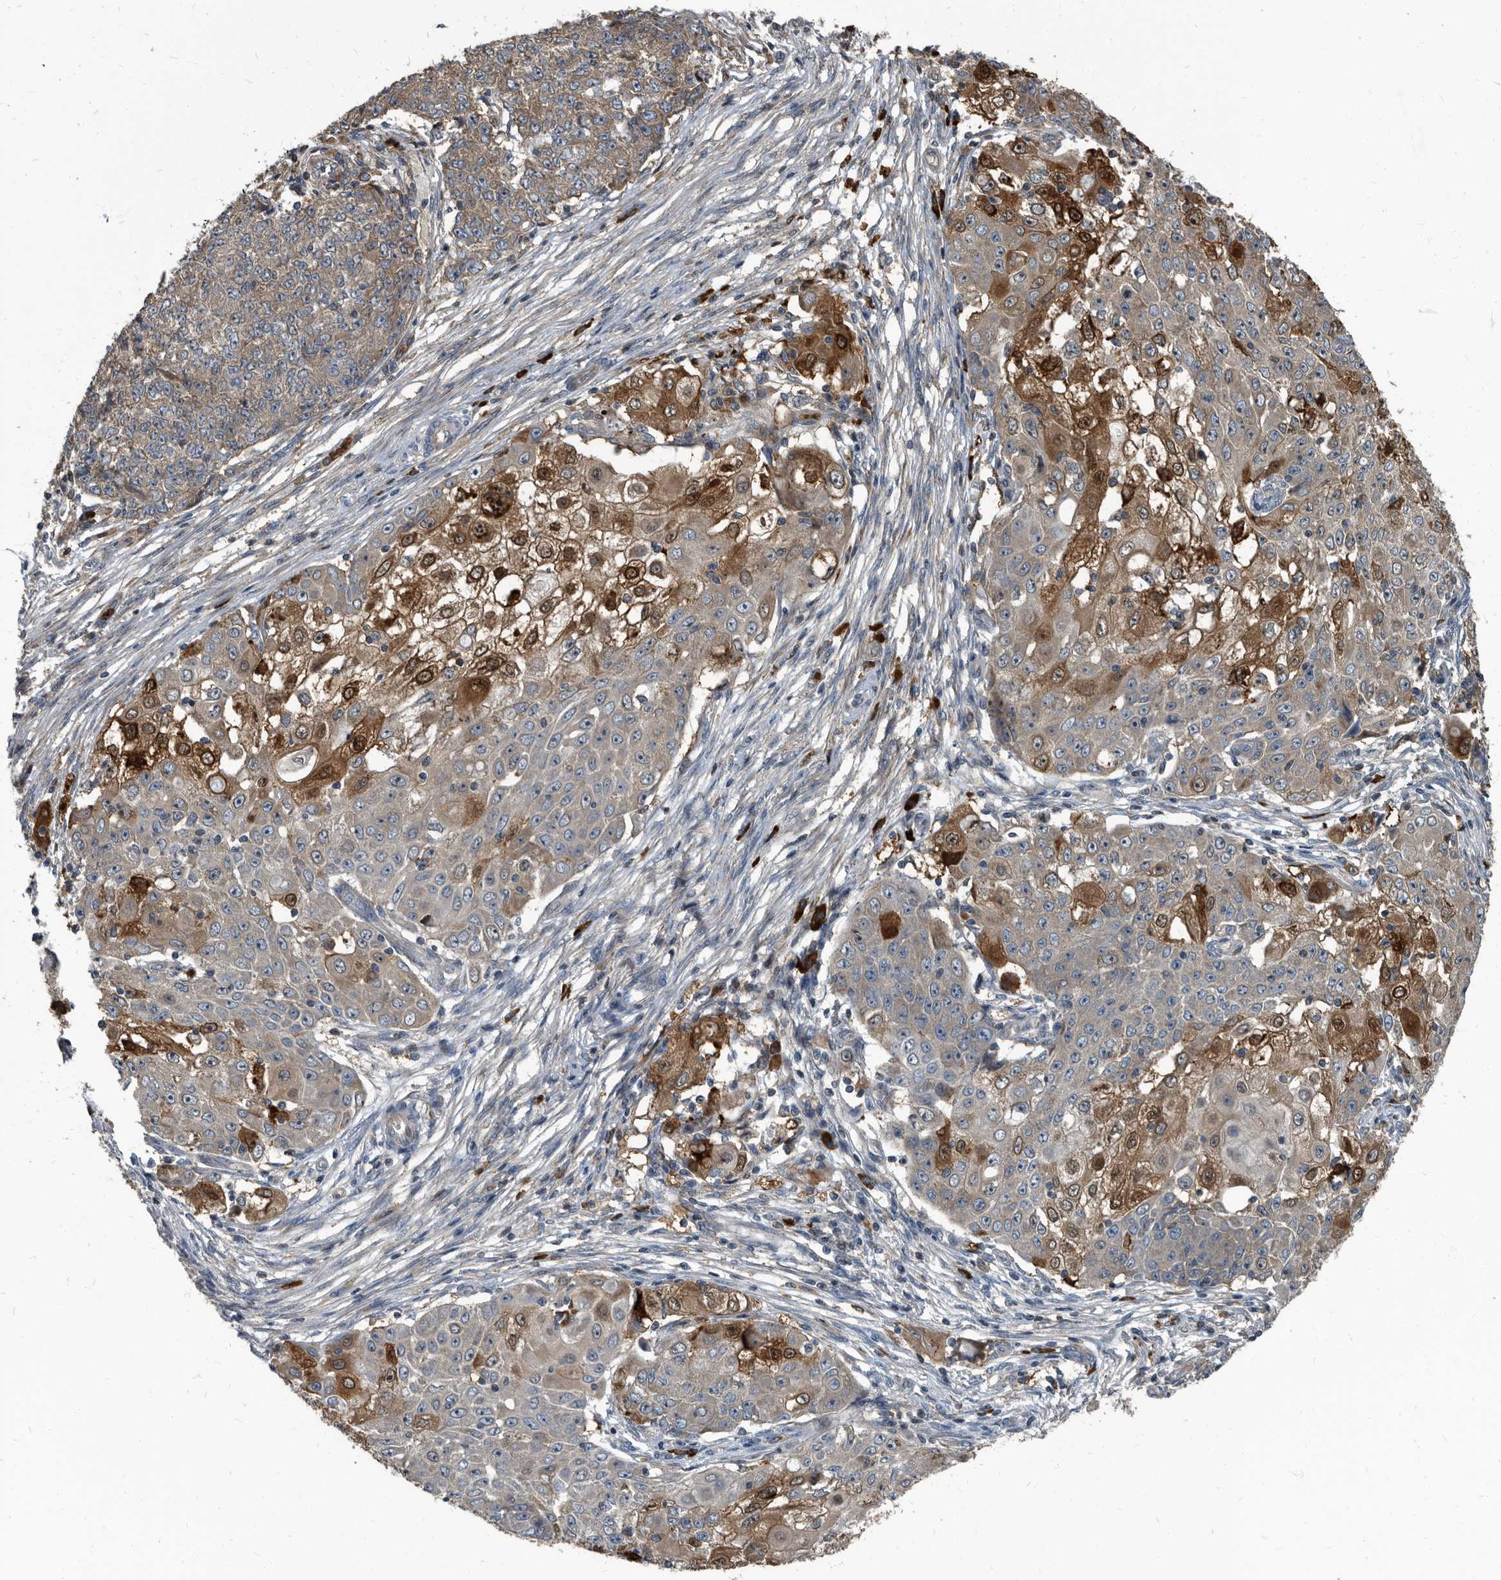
{"staining": {"intensity": "strong", "quantity": "25%-75%", "location": "cytoplasmic/membranous"}, "tissue": "ovarian cancer", "cell_type": "Tumor cells", "image_type": "cancer", "snomed": [{"axis": "morphology", "description": "Carcinoma, endometroid"}, {"axis": "topography", "description": "Ovary"}], "caption": "IHC (DAB (3,3'-diaminobenzidine)) staining of ovarian endometroid carcinoma exhibits strong cytoplasmic/membranous protein expression in about 25%-75% of tumor cells.", "gene": "CDV3", "patient": {"sex": "female", "age": 42}}